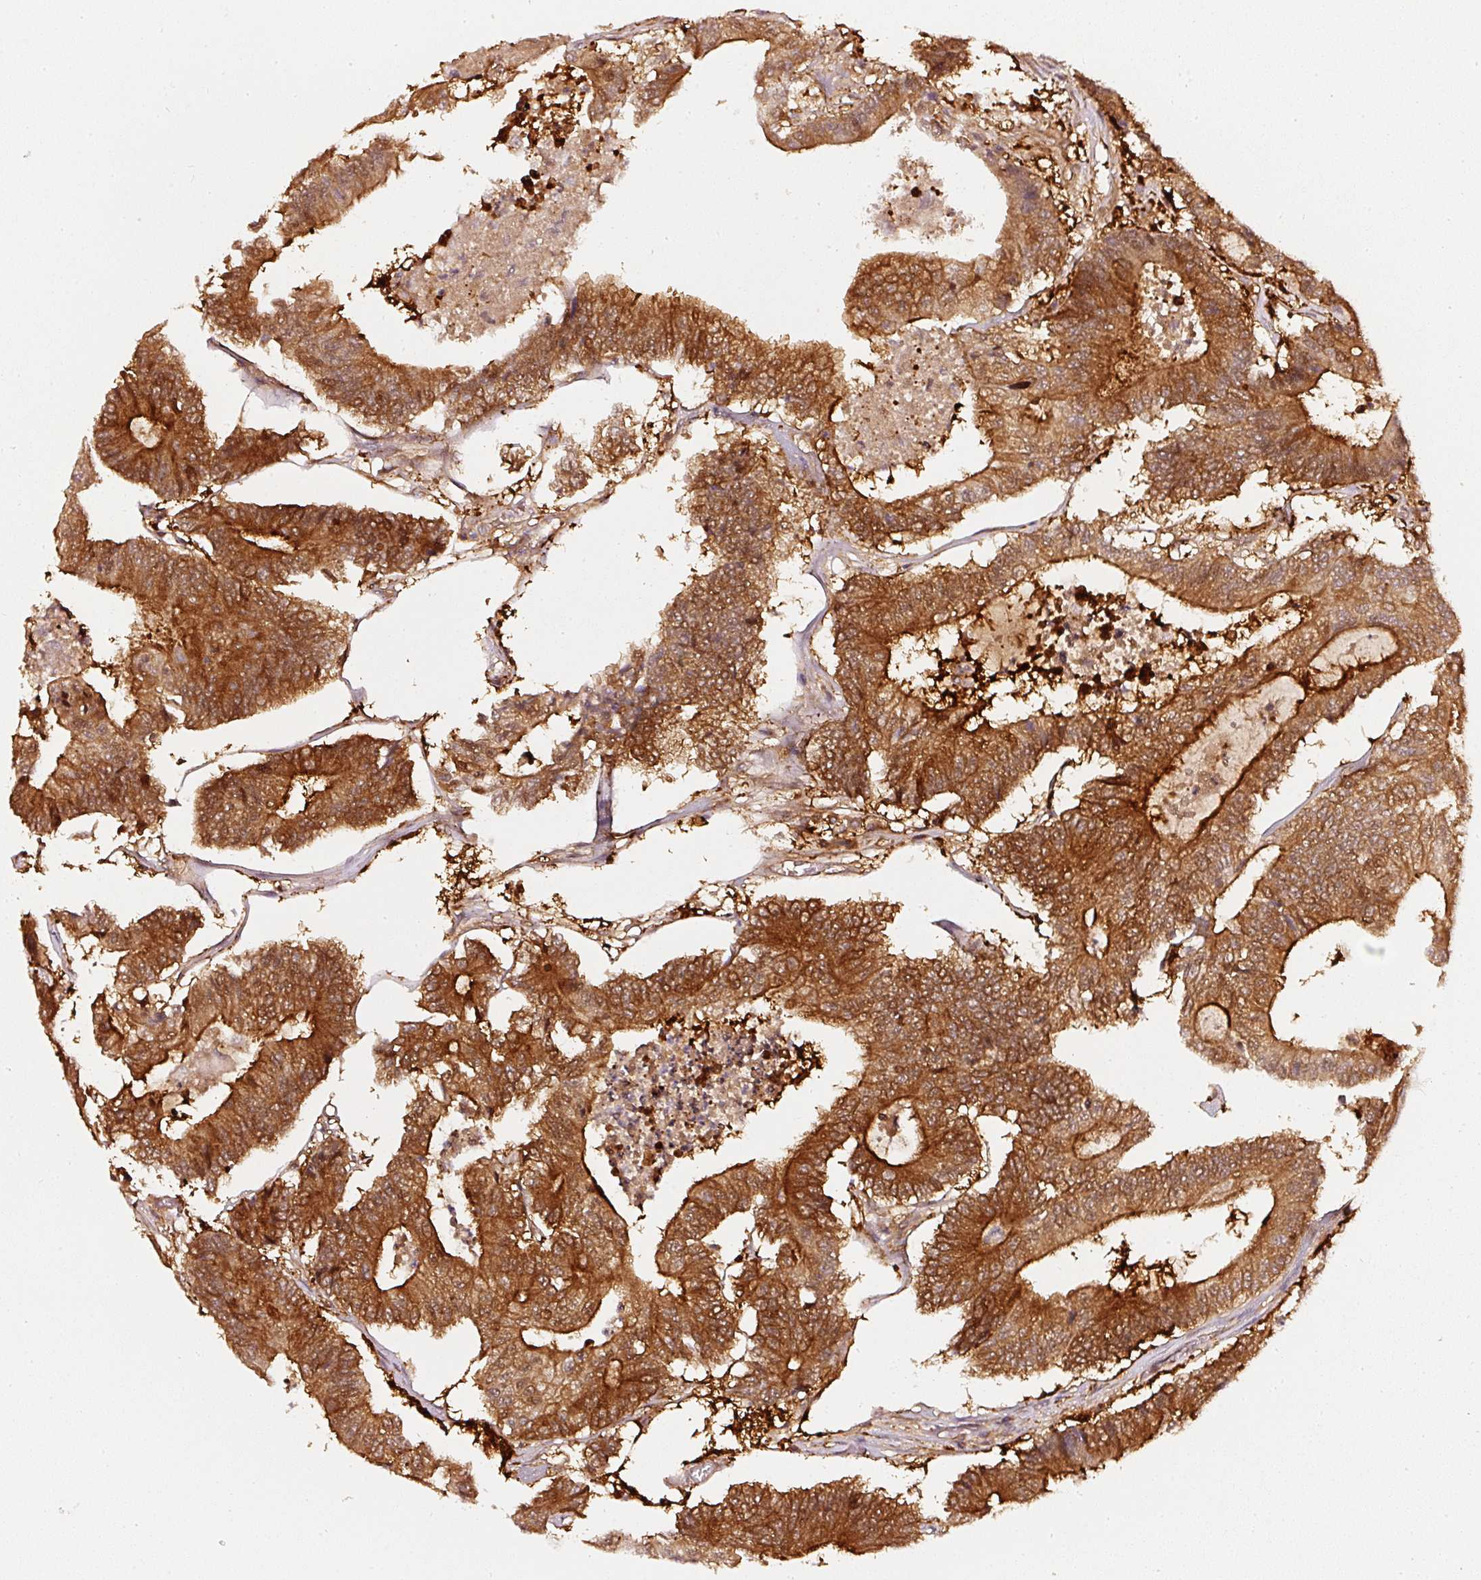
{"staining": {"intensity": "strong", "quantity": ">75%", "location": "cytoplasmic/membranous"}, "tissue": "colorectal cancer", "cell_type": "Tumor cells", "image_type": "cancer", "snomed": [{"axis": "morphology", "description": "Adenocarcinoma, NOS"}, {"axis": "topography", "description": "Colon"}], "caption": "Protein expression analysis of colorectal cancer demonstrates strong cytoplasmic/membranous staining in approximately >75% of tumor cells. The staining is performed using DAB (3,3'-diaminobenzidine) brown chromogen to label protein expression. The nuclei are counter-stained blue using hematoxylin.", "gene": "ASMTL", "patient": {"sex": "female", "age": 84}}